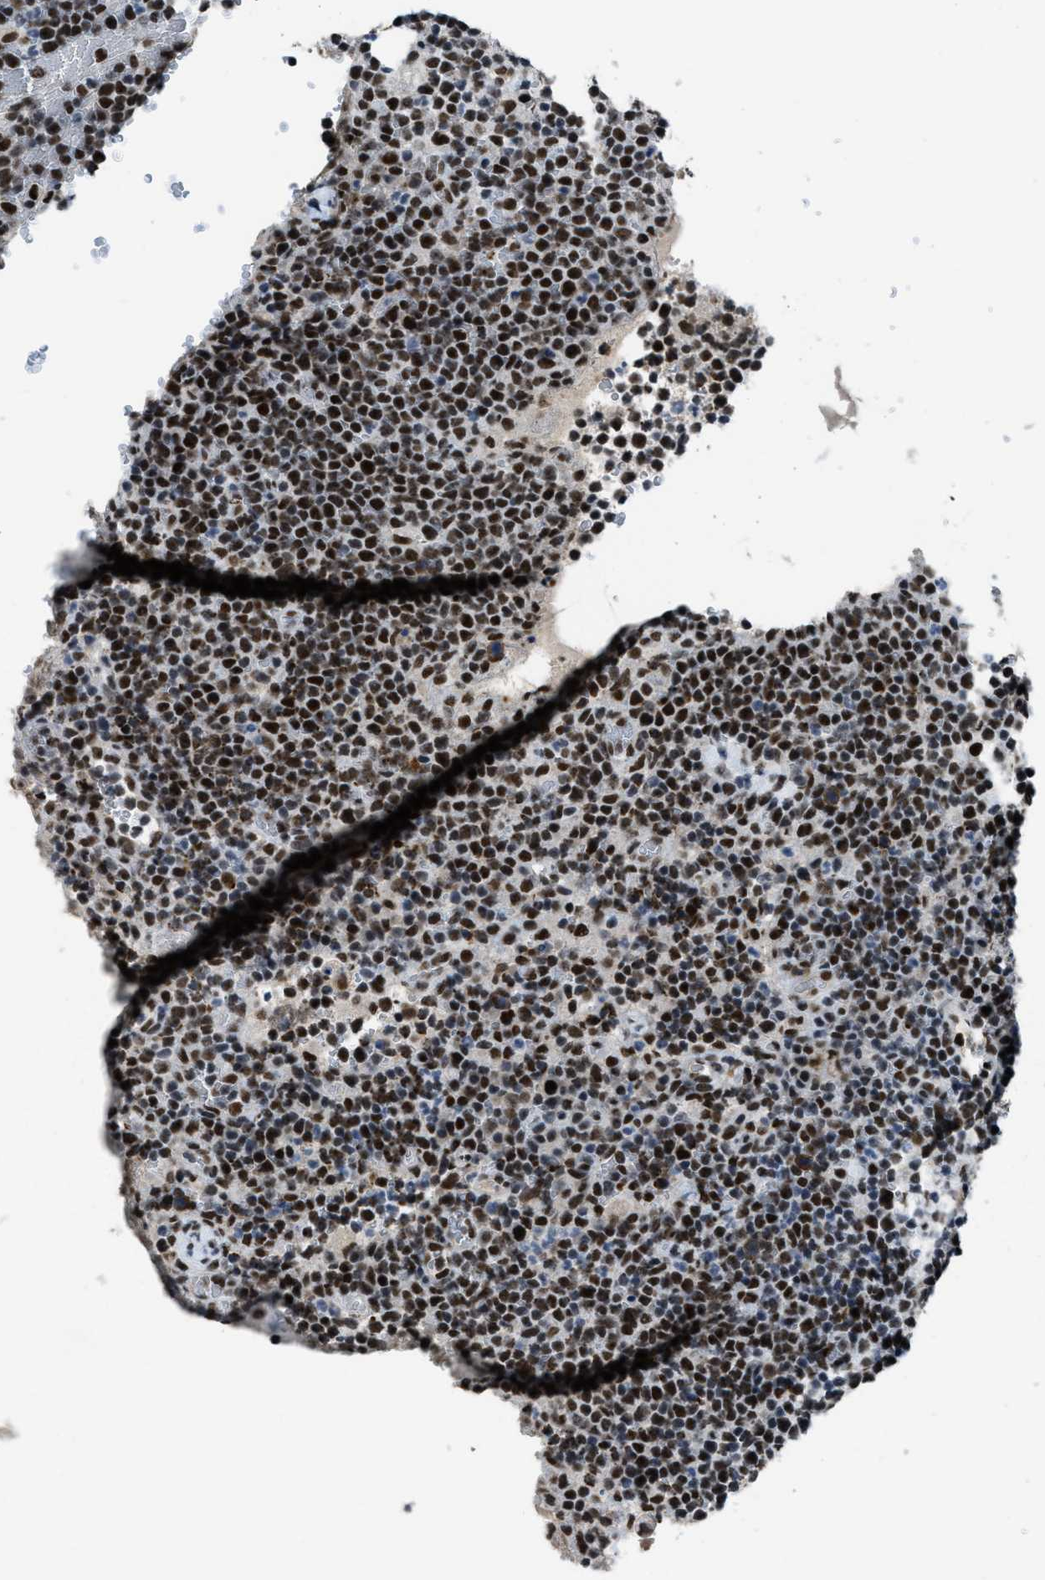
{"staining": {"intensity": "strong", "quantity": ">75%", "location": "nuclear"}, "tissue": "lymphoma", "cell_type": "Tumor cells", "image_type": "cancer", "snomed": [{"axis": "morphology", "description": "Malignant lymphoma, non-Hodgkin's type, High grade"}, {"axis": "topography", "description": "Lymph node"}], "caption": "Malignant lymphoma, non-Hodgkin's type (high-grade) stained with a brown dye demonstrates strong nuclear positive expression in approximately >75% of tumor cells.", "gene": "GATAD2B", "patient": {"sex": "male", "age": 61}}